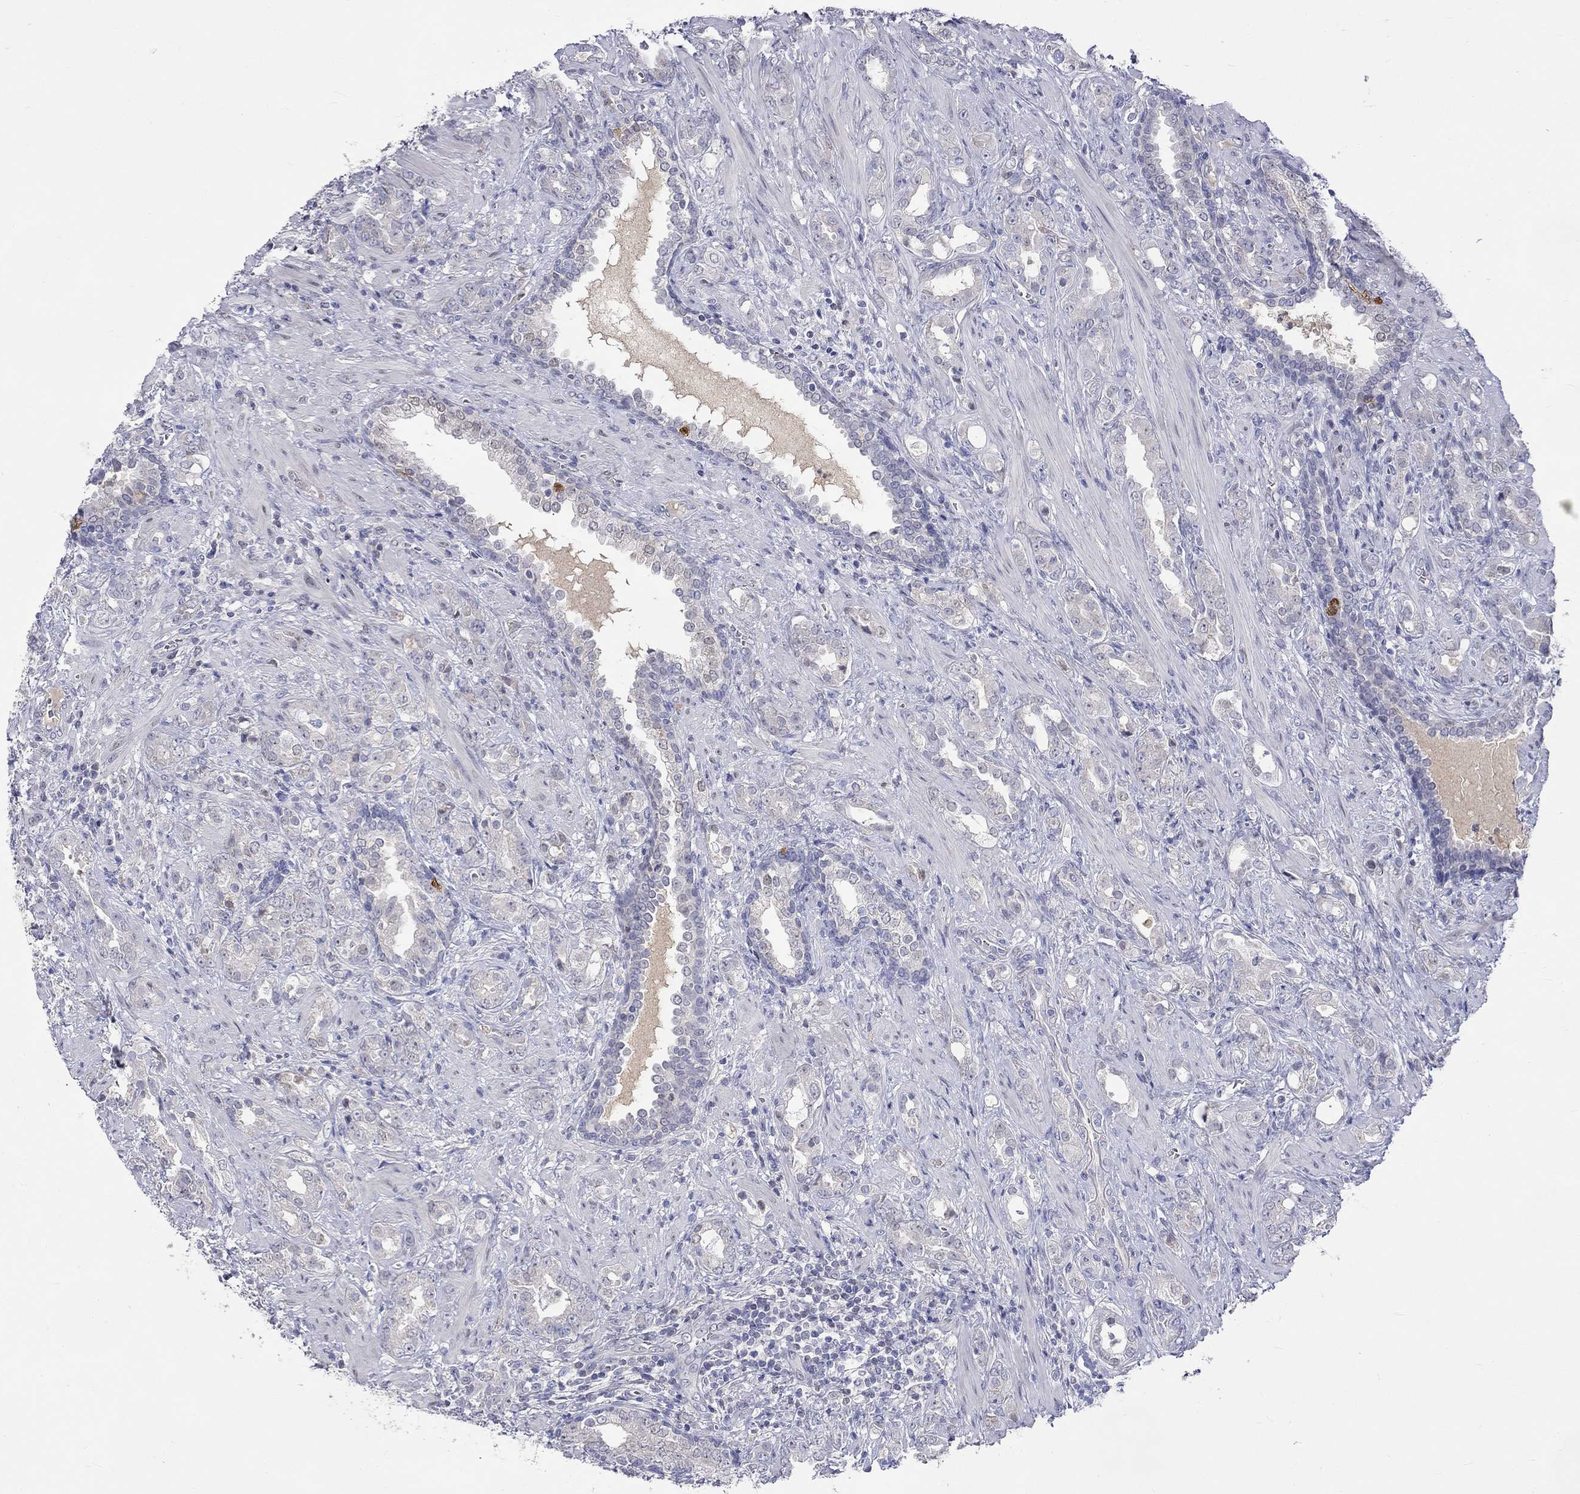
{"staining": {"intensity": "negative", "quantity": "none", "location": "none"}, "tissue": "prostate cancer", "cell_type": "Tumor cells", "image_type": "cancer", "snomed": [{"axis": "morphology", "description": "Adenocarcinoma, NOS"}, {"axis": "topography", "description": "Prostate"}], "caption": "The IHC histopathology image has no significant staining in tumor cells of prostate cancer (adenocarcinoma) tissue.", "gene": "LRFN4", "patient": {"sex": "male", "age": 57}}